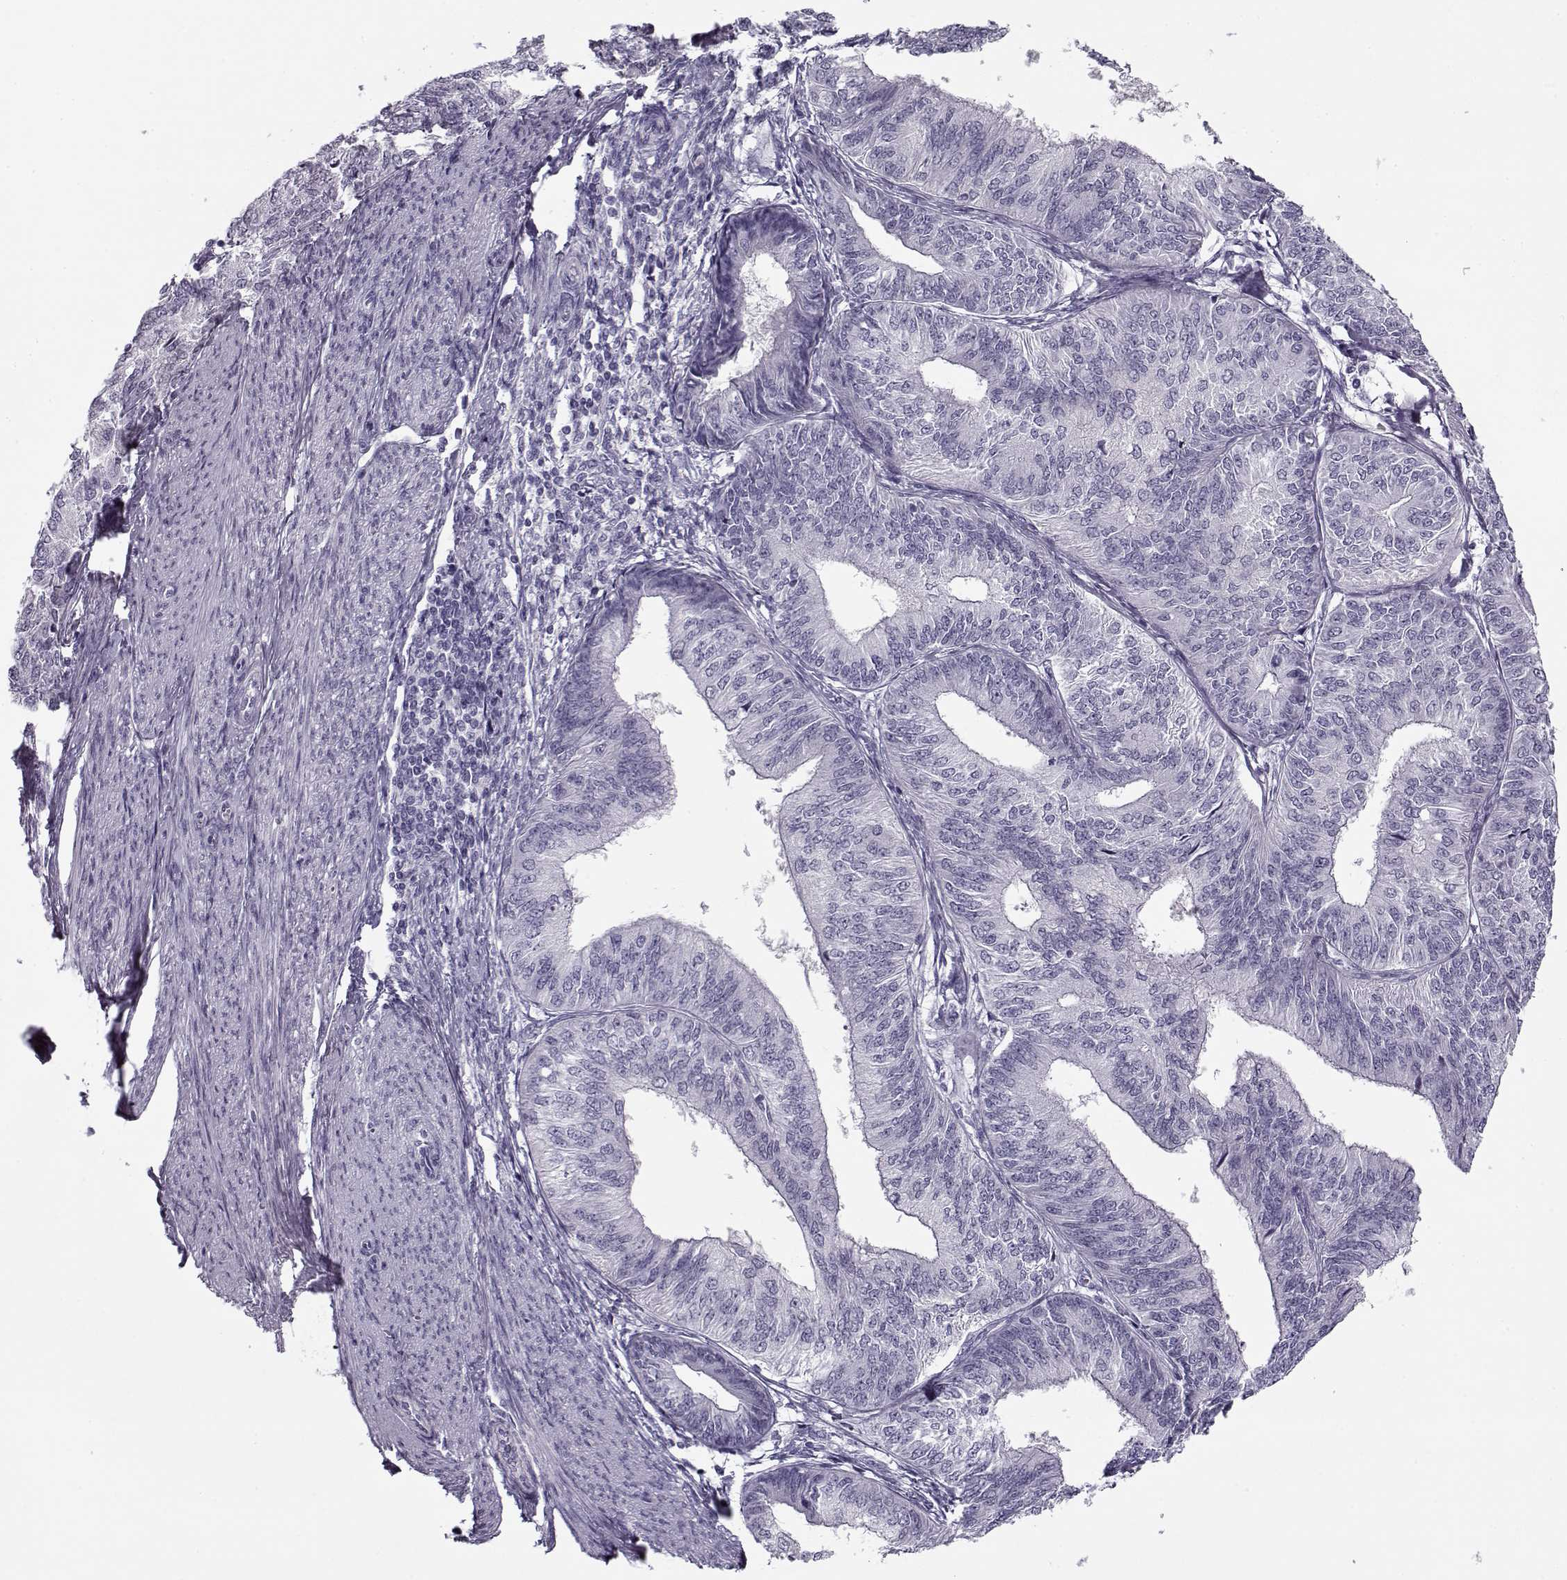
{"staining": {"intensity": "negative", "quantity": "none", "location": "none"}, "tissue": "endometrial cancer", "cell_type": "Tumor cells", "image_type": "cancer", "snomed": [{"axis": "morphology", "description": "Adenocarcinoma, NOS"}, {"axis": "topography", "description": "Endometrium"}], "caption": "This is a photomicrograph of immunohistochemistry (IHC) staining of endometrial cancer, which shows no positivity in tumor cells. The staining is performed using DAB brown chromogen with nuclei counter-stained in using hematoxylin.", "gene": "PNMT", "patient": {"sex": "female", "age": 58}}